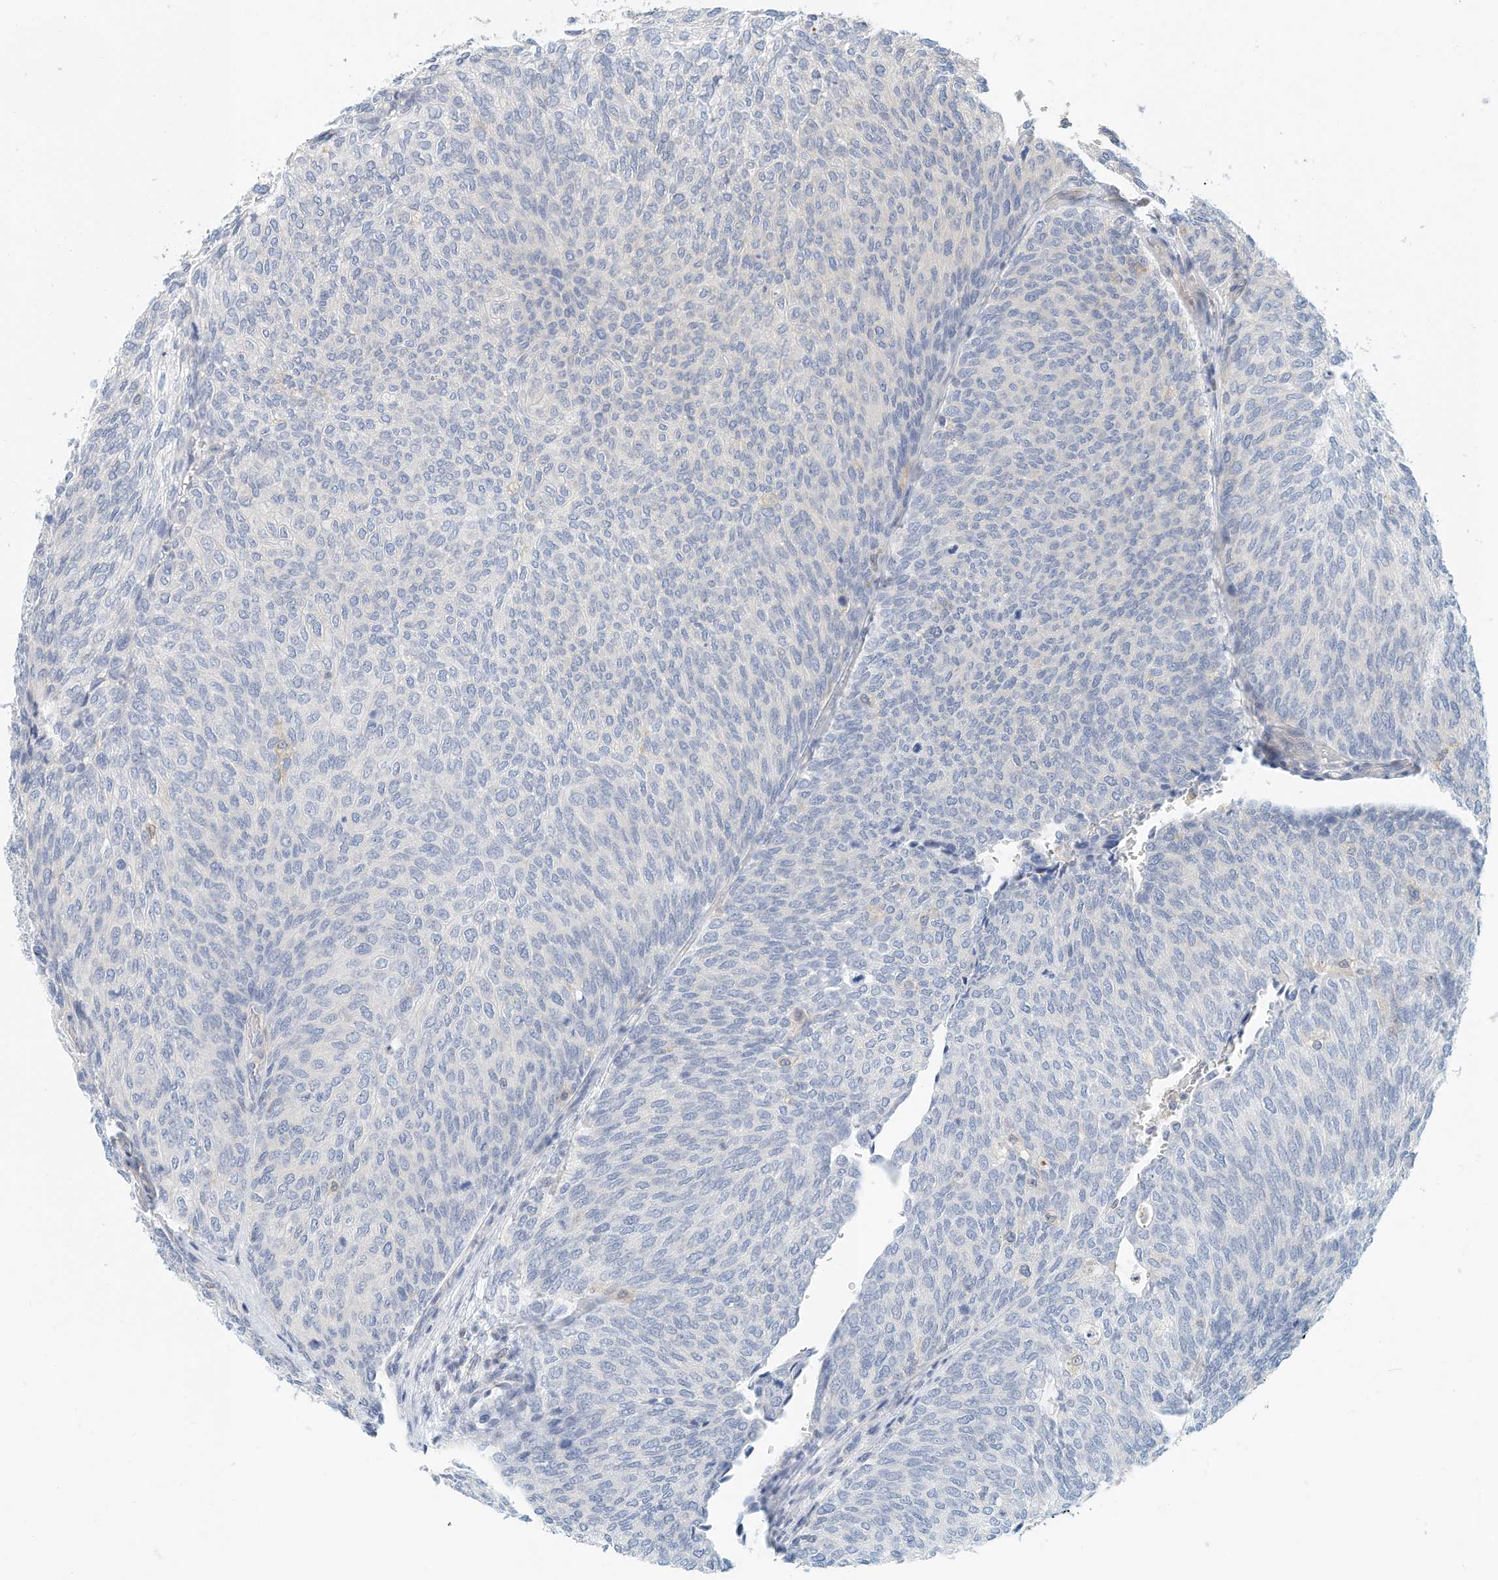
{"staining": {"intensity": "moderate", "quantity": "<25%", "location": "cytoplasmic/membranous"}, "tissue": "urothelial cancer", "cell_type": "Tumor cells", "image_type": "cancer", "snomed": [{"axis": "morphology", "description": "Urothelial carcinoma, Low grade"}, {"axis": "topography", "description": "Urinary bladder"}], "caption": "Immunohistochemical staining of urothelial cancer shows low levels of moderate cytoplasmic/membranous expression in about <25% of tumor cells. Nuclei are stained in blue.", "gene": "MICAL1", "patient": {"sex": "female", "age": 79}}